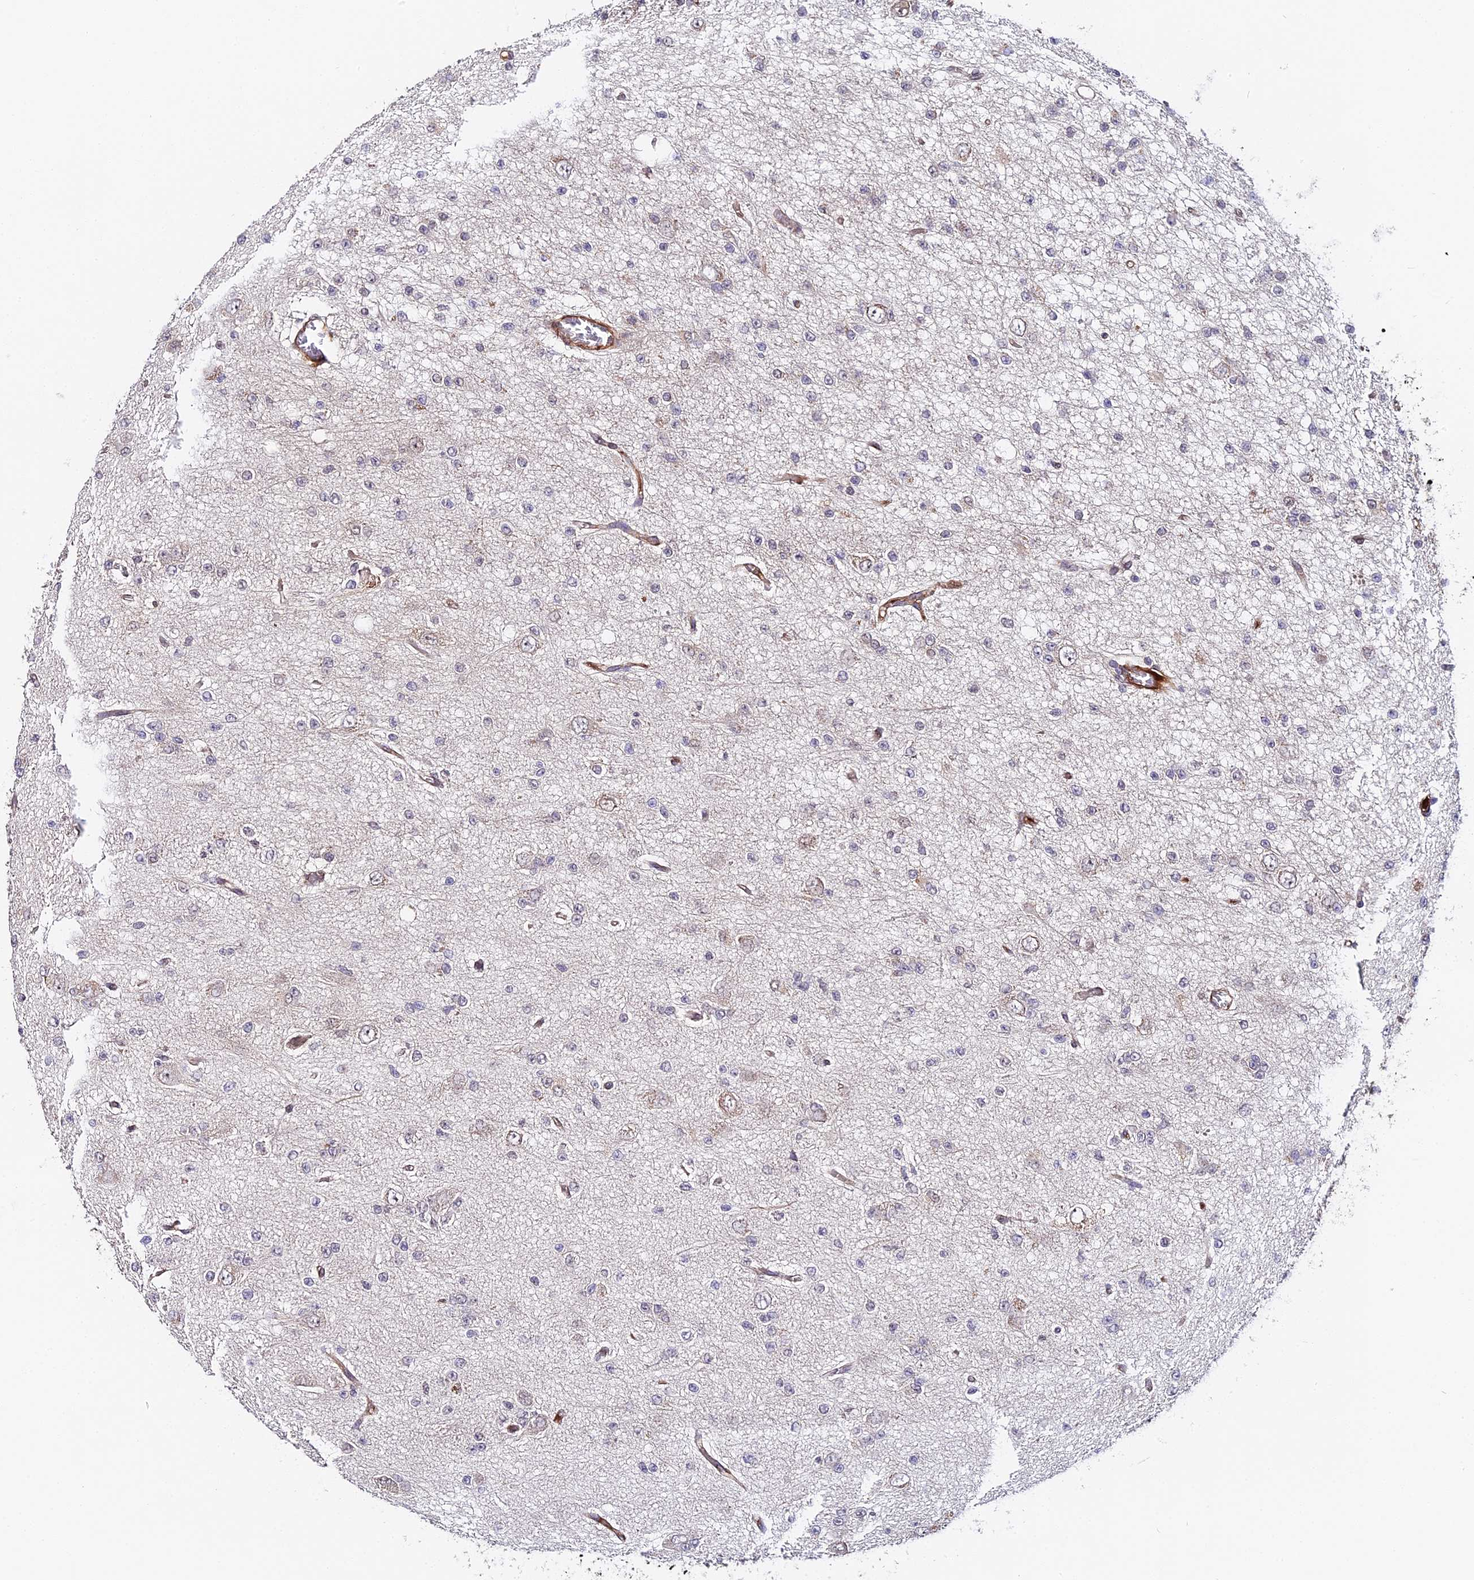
{"staining": {"intensity": "negative", "quantity": "none", "location": "none"}, "tissue": "glioma", "cell_type": "Tumor cells", "image_type": "cancer", "snomed": [{"axis": "morphology", "description": "Glioma, malignant, Low grade"}, {"axis": "topography", "description": "Brain"}], "caption": "This is a photomicrograph of immunohistochemistry staining of glioma, which shows no staining in tumor cells.", "gene": "IMPACT", "patient": {"sex": "male", "age": 38}}